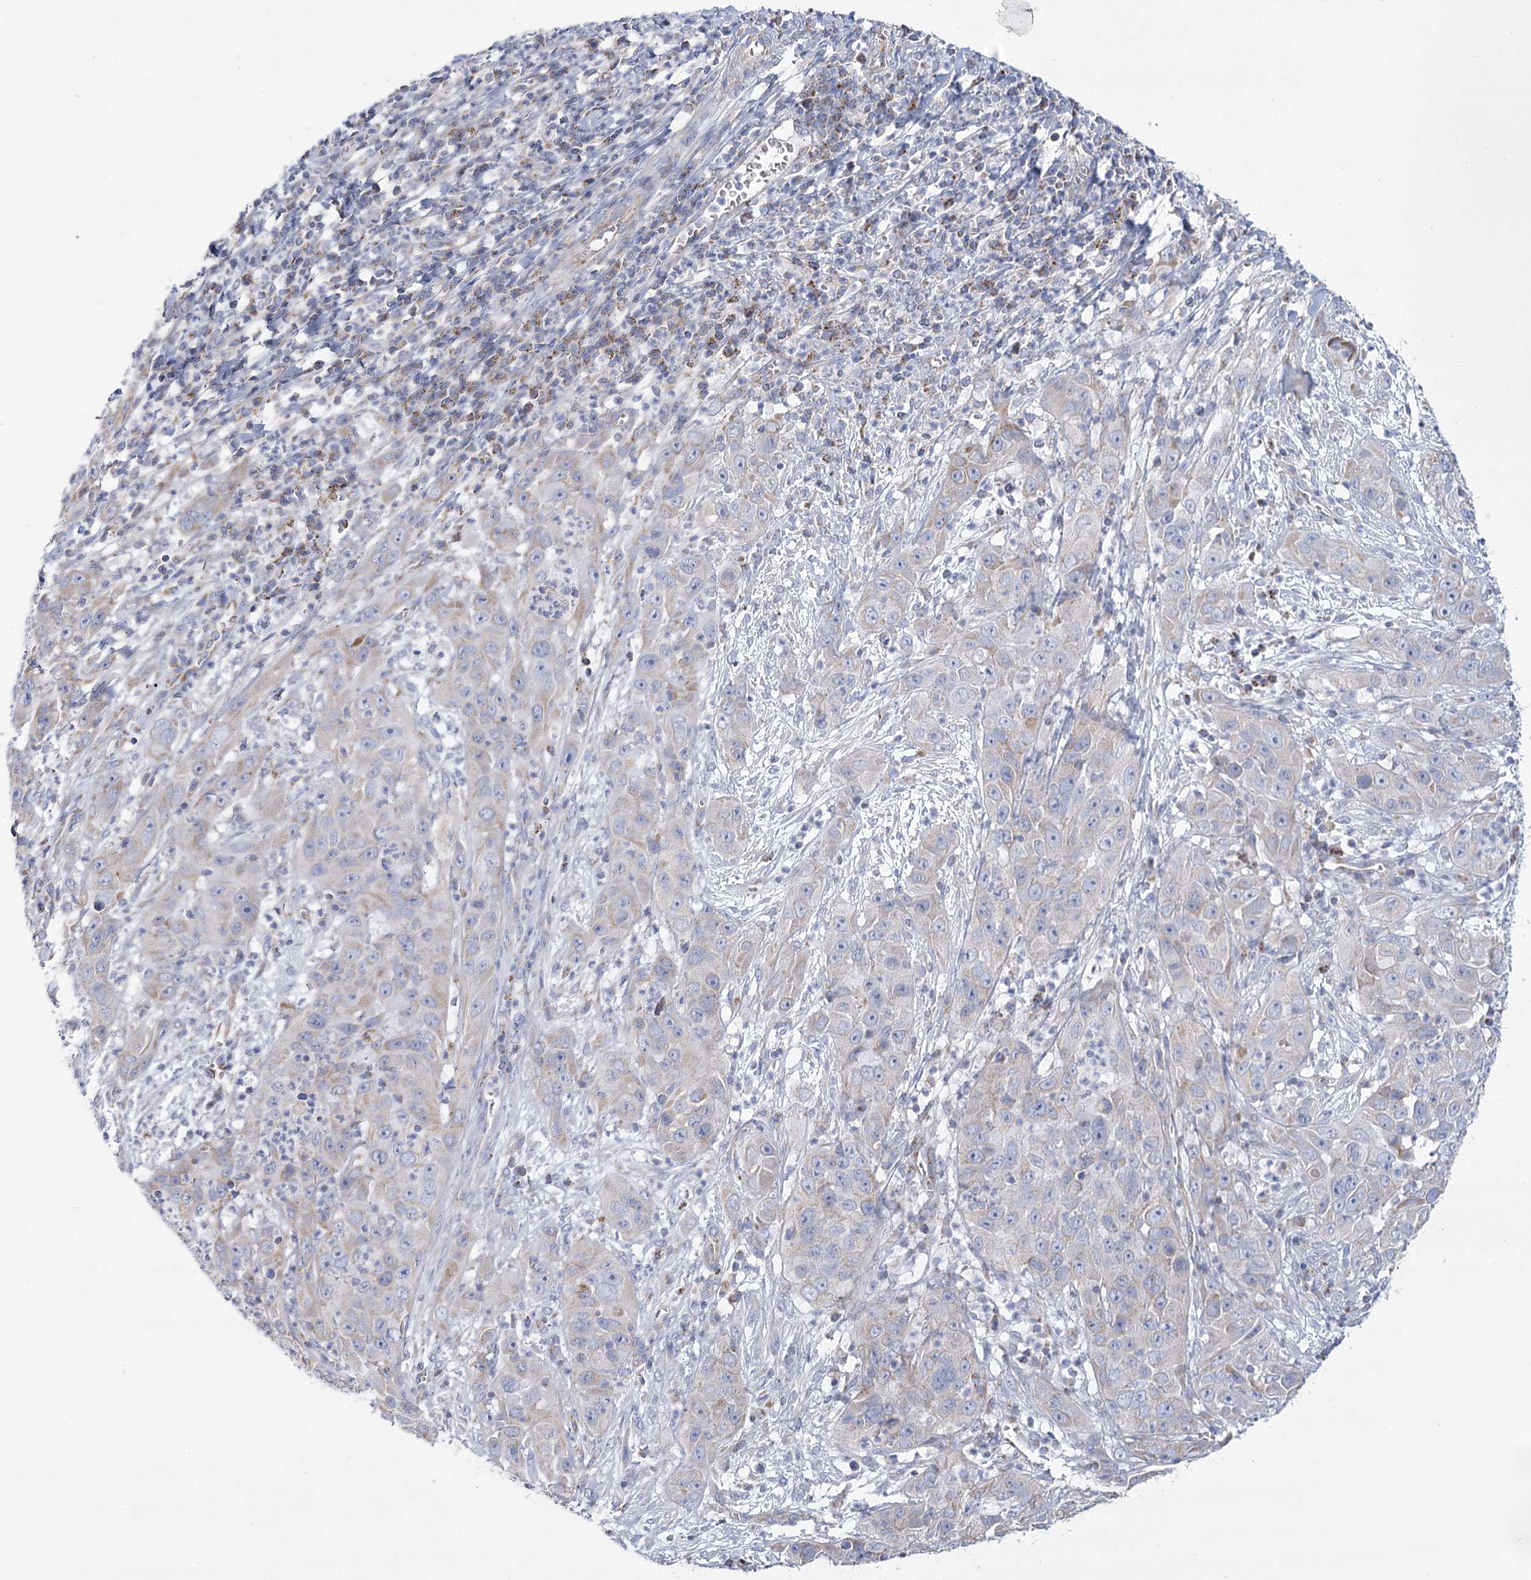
{"staining": {"intensity": "negative", "quantity": "none", "location": "none"}, "tissue": "cervical cancer", "cell_type": "Tumor cells", "image_type": "cancer", "snomed": [{"axis": "morphology", "description": "Squamous cell carcinoma, NOS"}, {"axis": "topography", "description": "Cervix"}], "caption": "There is no significant staining in tumor cells of squamous cell carcinoma (cervical). Brightfield microscopy of immunohistochemistry (IHC) stained with DAB (brown) and hematoxylin (blue), captured at high magnification.", "gene": "SNX7", "patient": {"sex": "female", "age": 32}}